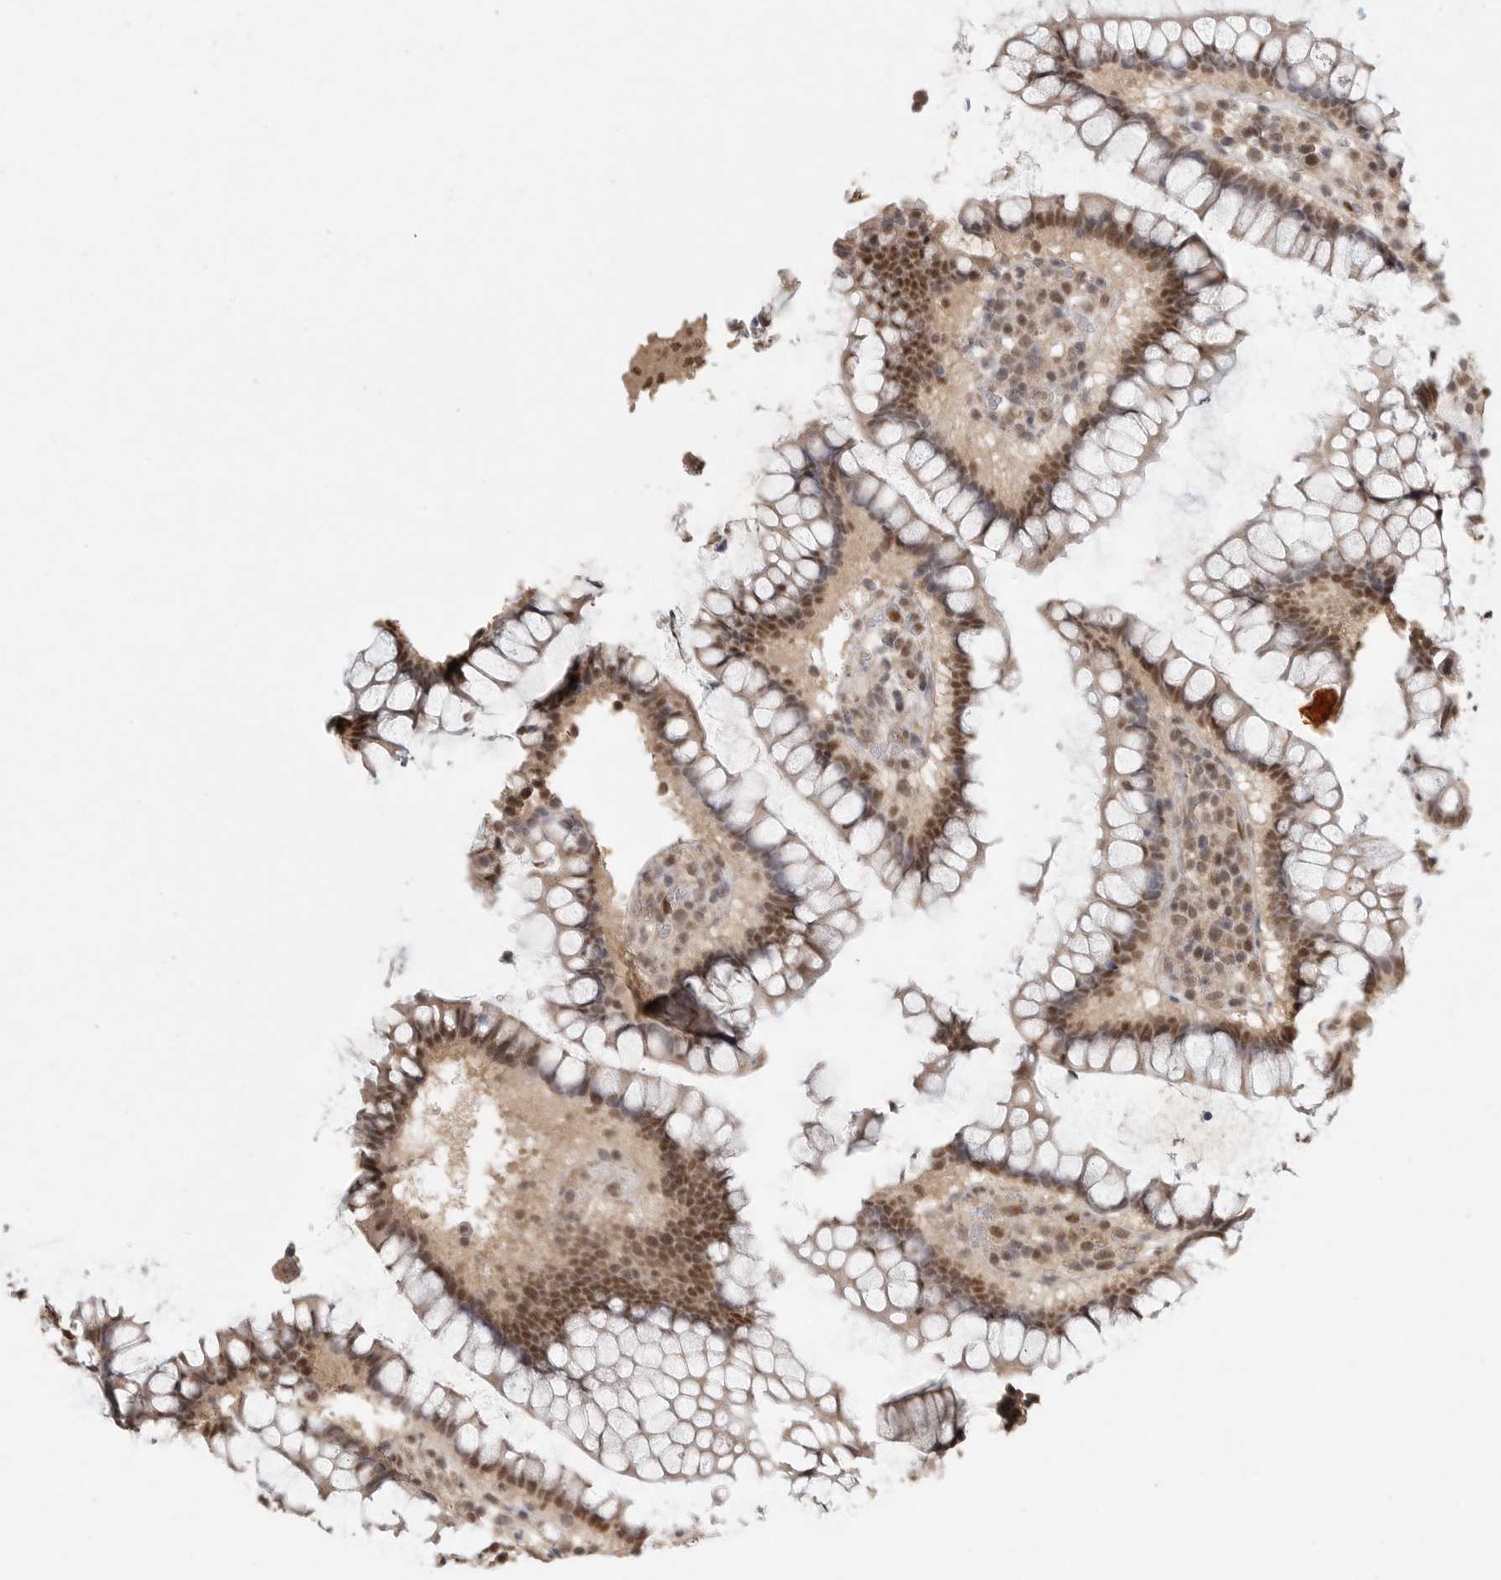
{"staining": {"intensity": "moderate", "quantity": ">75%", "location": "cytoplasmic/membranous,nuclear"}, "tissue": "colon", "cell_type": "Endothelial cells", "image_type": "normal", "snomed": [{"axis": "morphology", "description": "Normal tissue, NOS"}, {"axis": "topography", "description": "Colon"}], "caption": "Benign colon reveals moderate cytoplasmic/membranous,nuclear expression in approximately >75% of endothelial cells, visualized by immunohistochemistry.", "gene": "DFFA", "patient": {"sex": "female", "age": 79}}